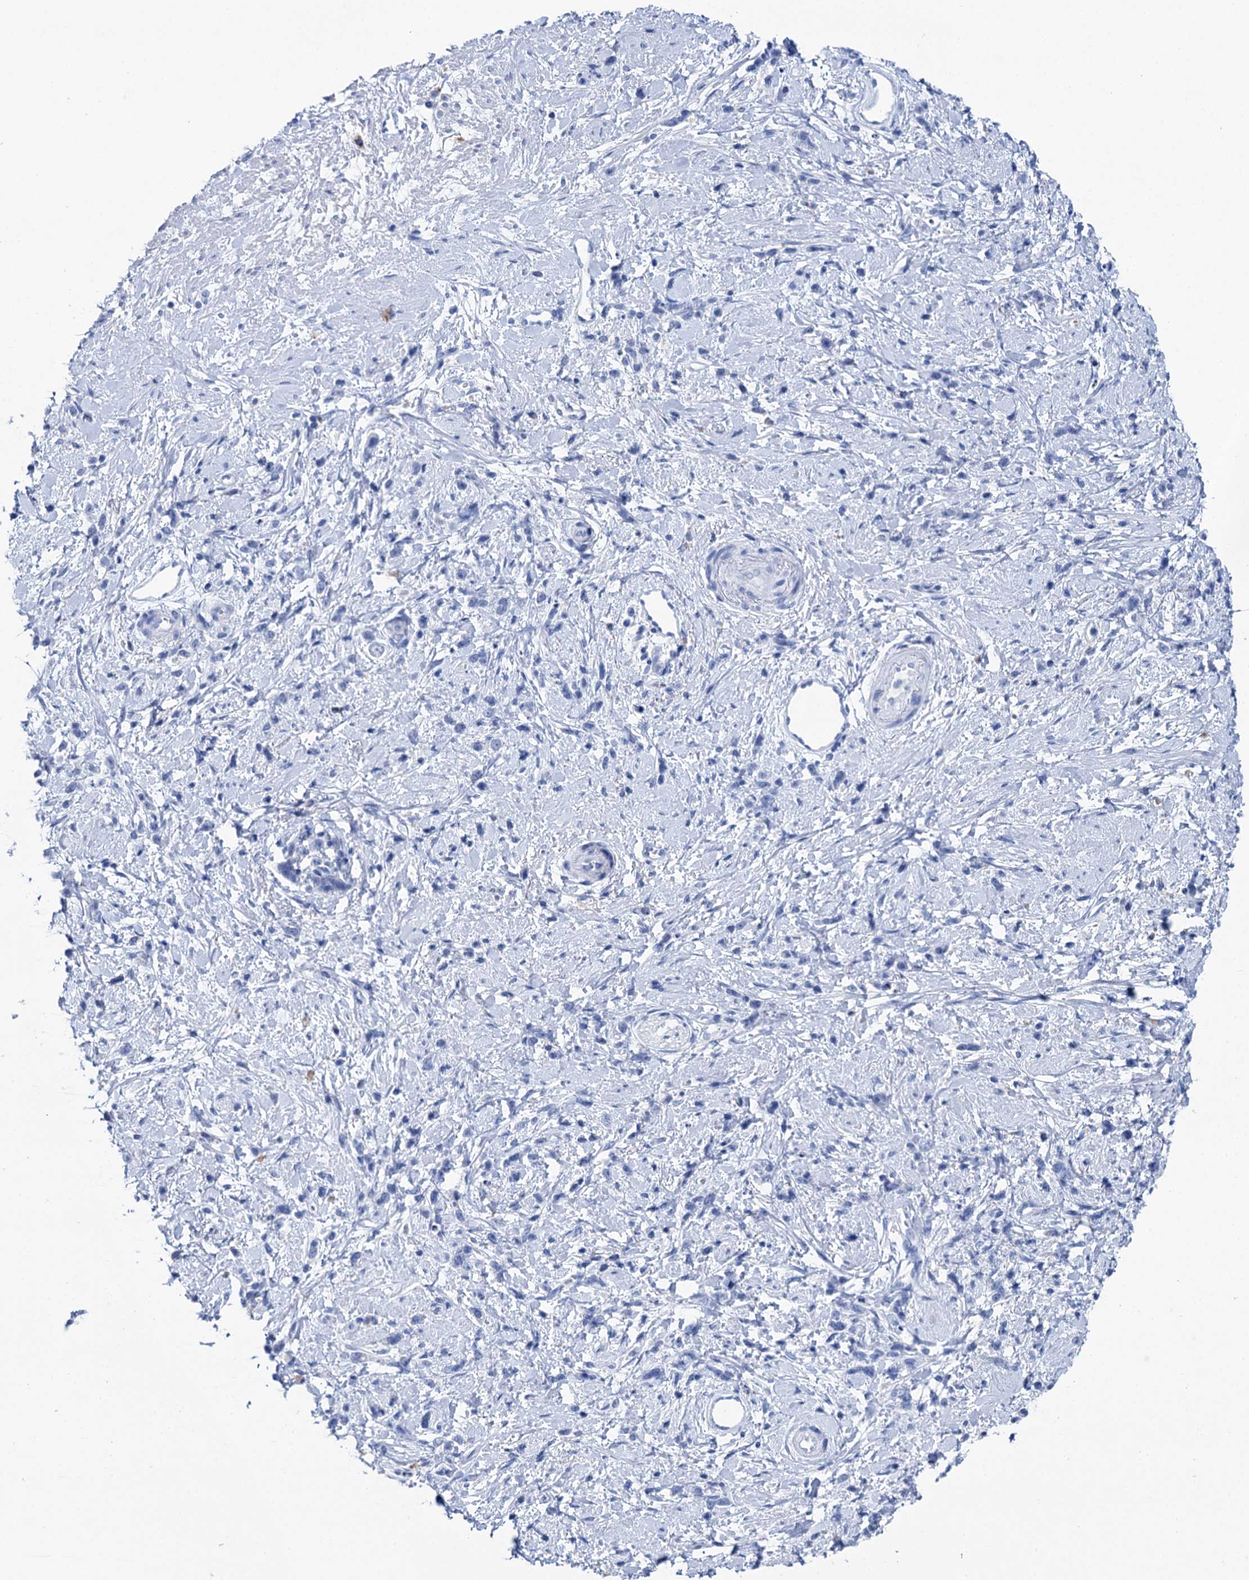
{"staining": {"intensity": "negative", "quantity": "none", "location": "none"}, "tissue": "stomach cancer", "cell_type": "Tumor cells", "image_type": "cancer", "snomed": [{"axis": "morphology", "description": "Adenocarcinoma, NOS"}, {"axis": "topography", "description": "Stomach"}], "caption": "Stomach cancer (adenocarcinoma) stained for a protein using IHC reveals no staining tumor cells.", "gene": "BRINP1", "patient": {"sex": "female", "age": 60}}